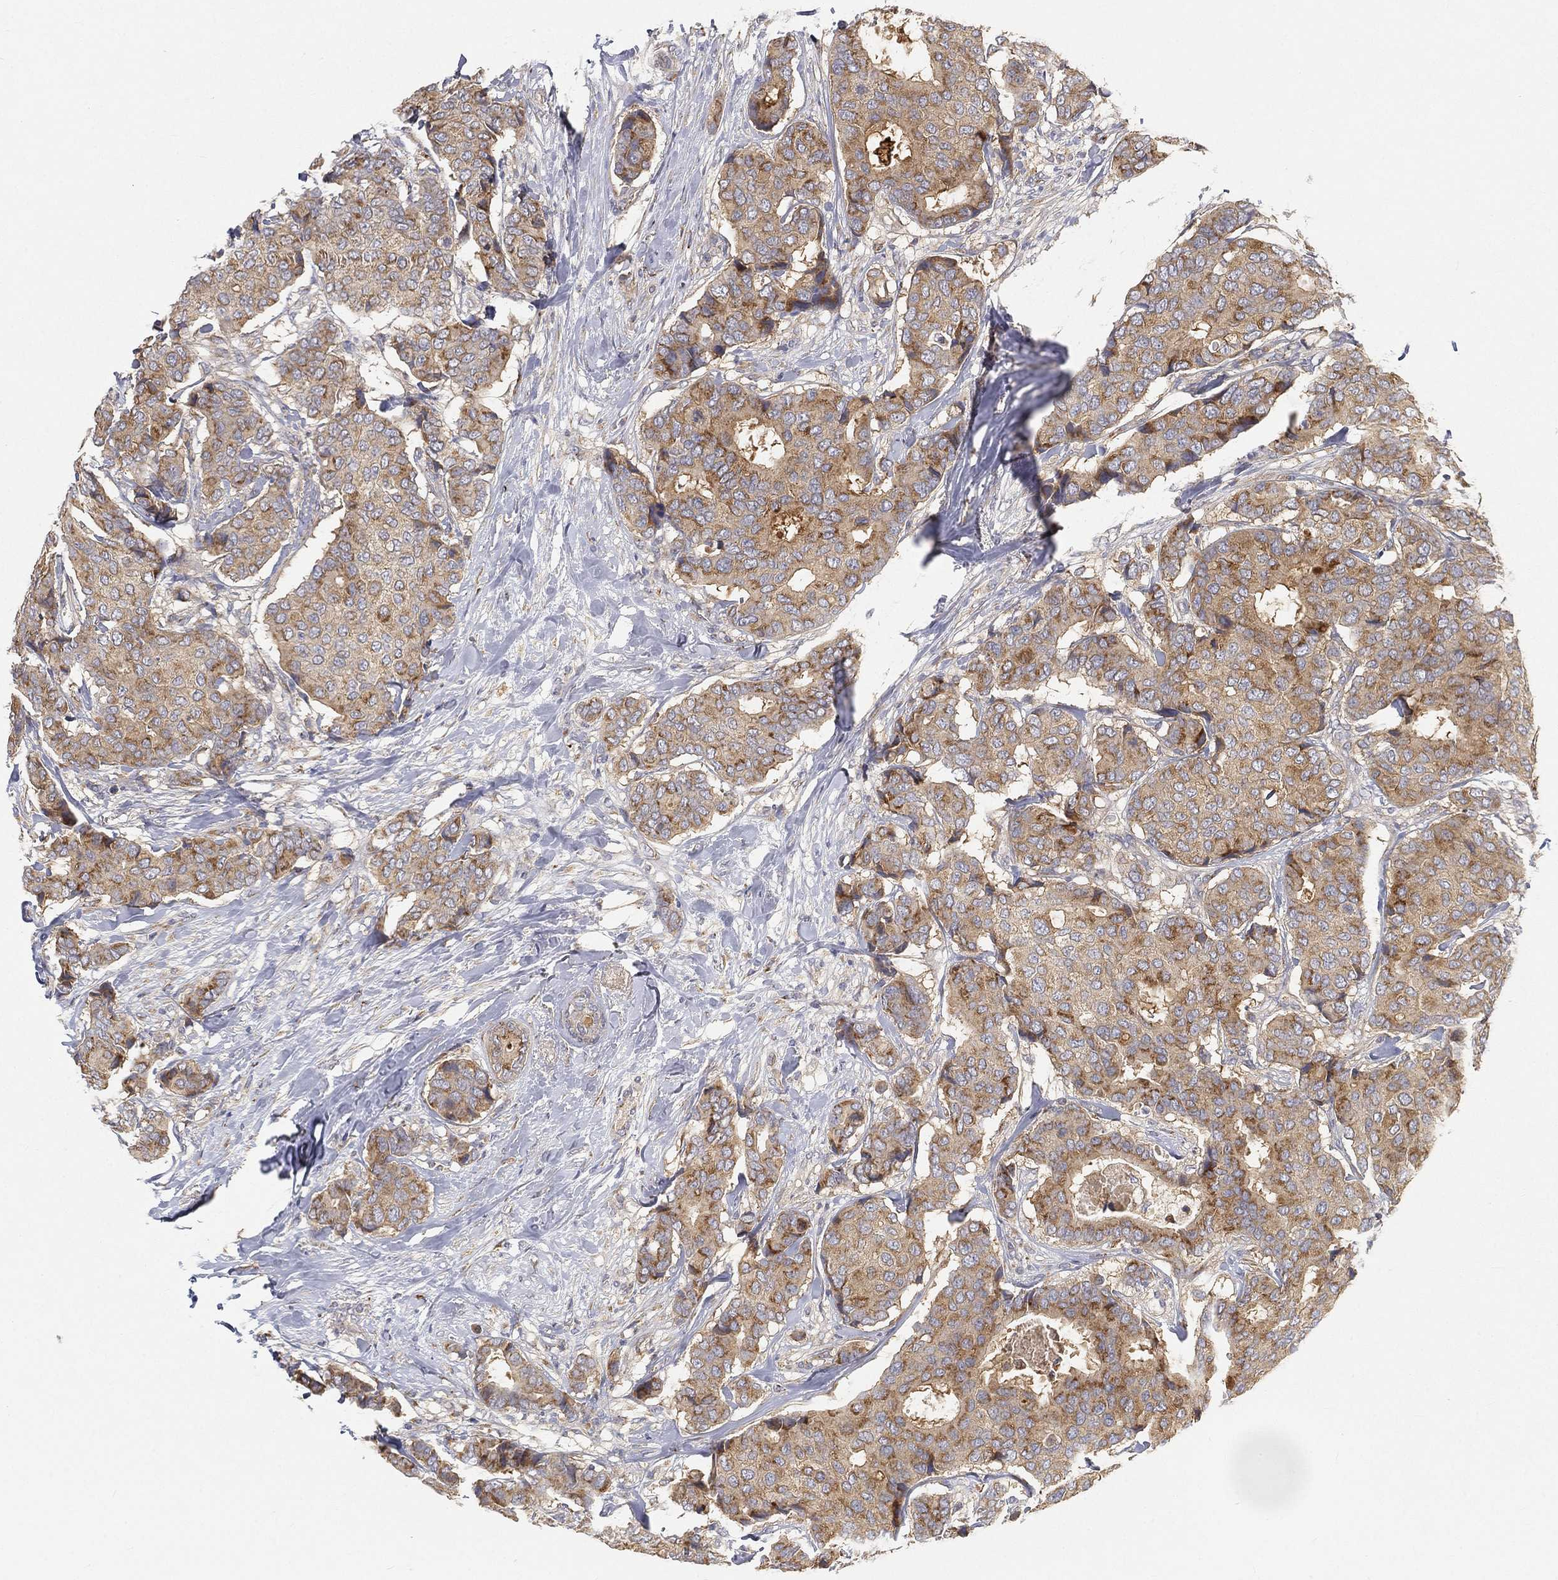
{"staining": {"intensity": "moderate", "quantity": ">75%", "location": "cytoplasmic/membranous"}, "tissue": "breast cancer", "cell_type": "Tumor cells", "image_type": "cancer", "snomed": [{"axis": "morphology", "description": "Duct carcinoma"}, {"axis": "topography", "description": "Breast"}], "caption": "A brown stain highlights moderate cytoplasmic/membranous staining of a protein in human breast cancer (infiltrating ductal carcinoma) tumor cells. Immunohistochemistry stains the protein in brown and the nuclei are stained blue.", "gene": "CTSL", "patient": {"sex": "female", "age": 75}}